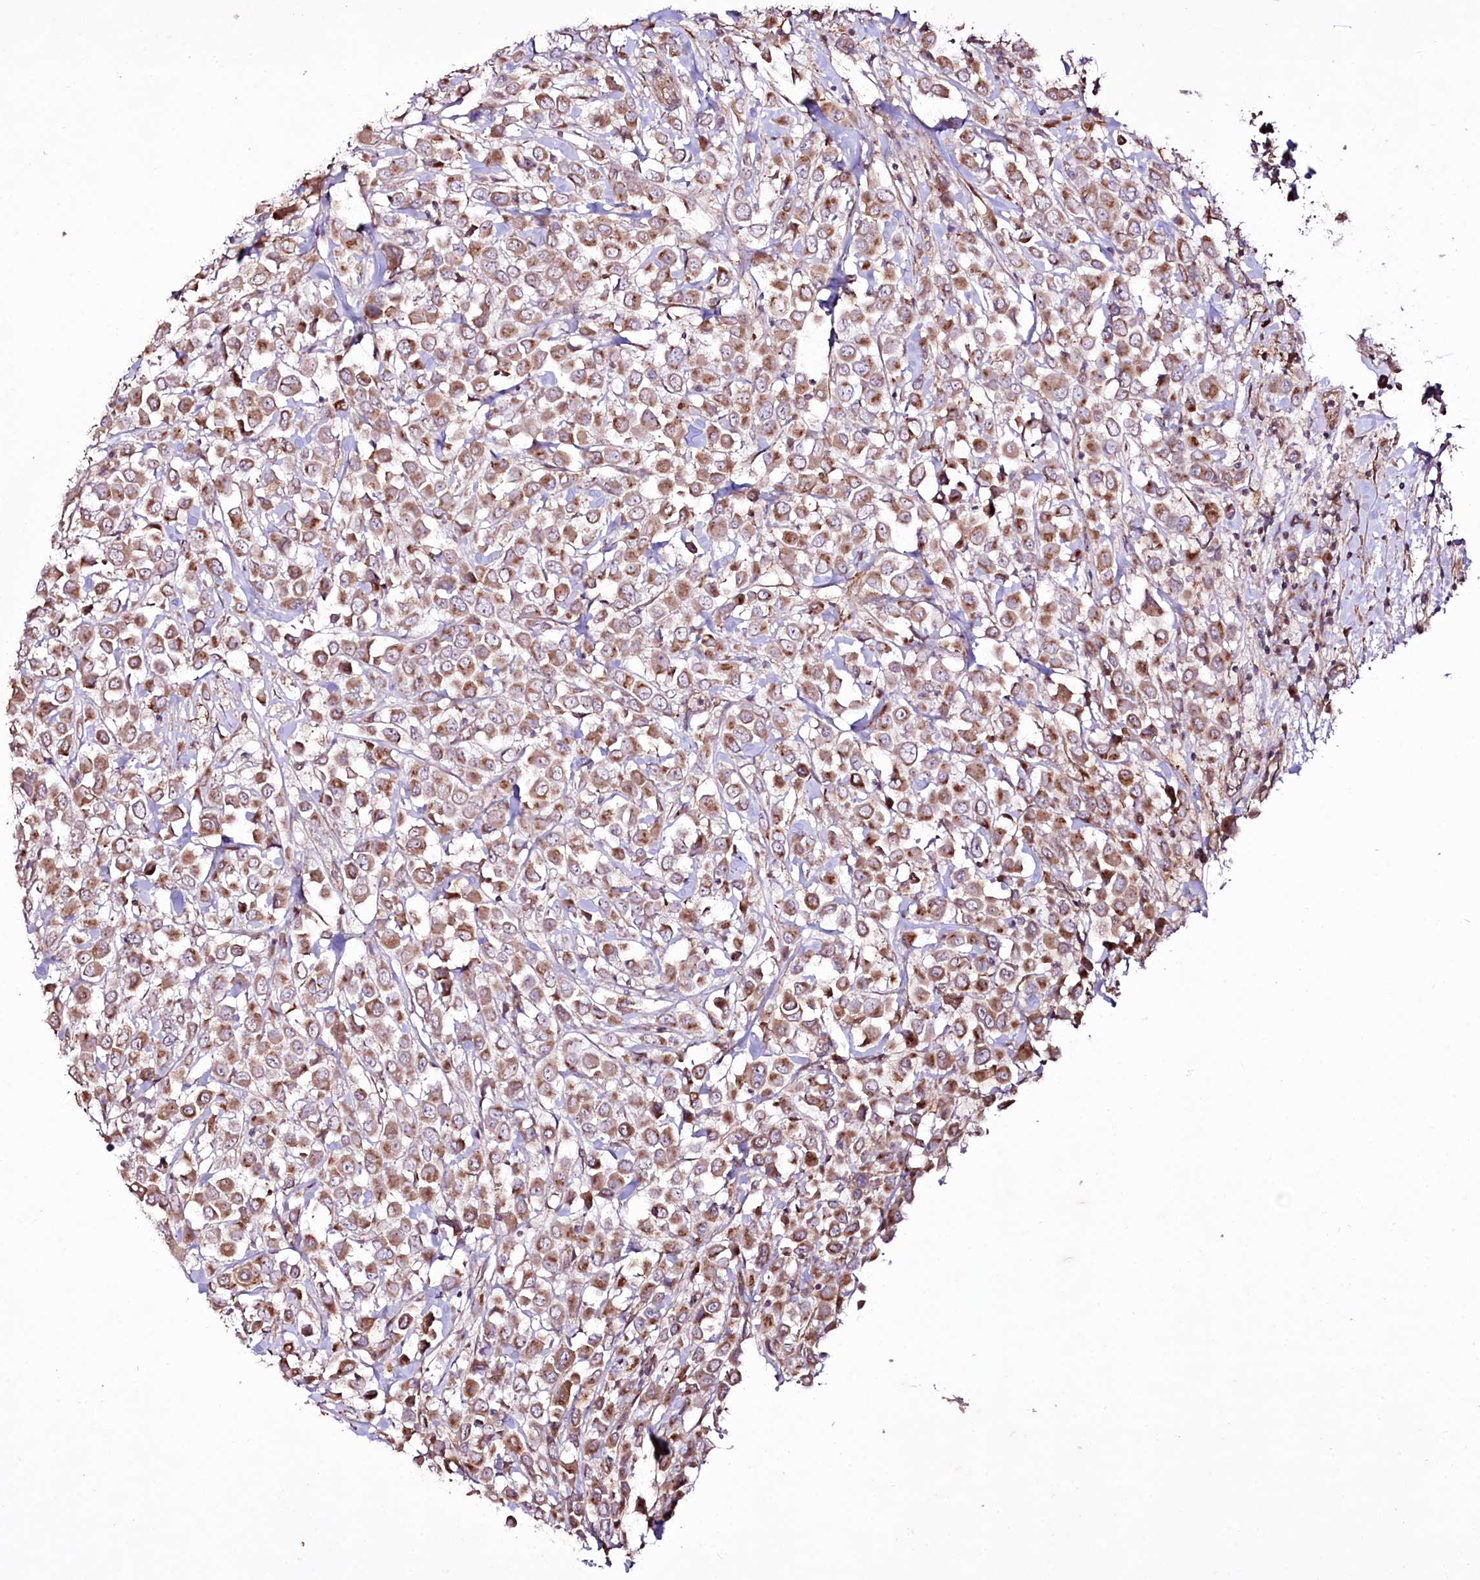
{"staining": {"intensity": "moderate", "quantity": ">75%", "location": "cytoplasmic/membranous"}, "tissue": "breast cancer", "cell_type": "Tumor cells", "image_type": "cancer", "snomed": [{"axis": "morphology", "description": "Duct carcinoma"}, {"axis": "topography", "description": "Breast"}], "caption": "Protein staining of breast cancer tissue demonstrates moderate cytoplasmic/membranous staining in approximately >75% of tumor cells.", "gene": "REXO2", "patient": {"sex": "female", "age": 61}}